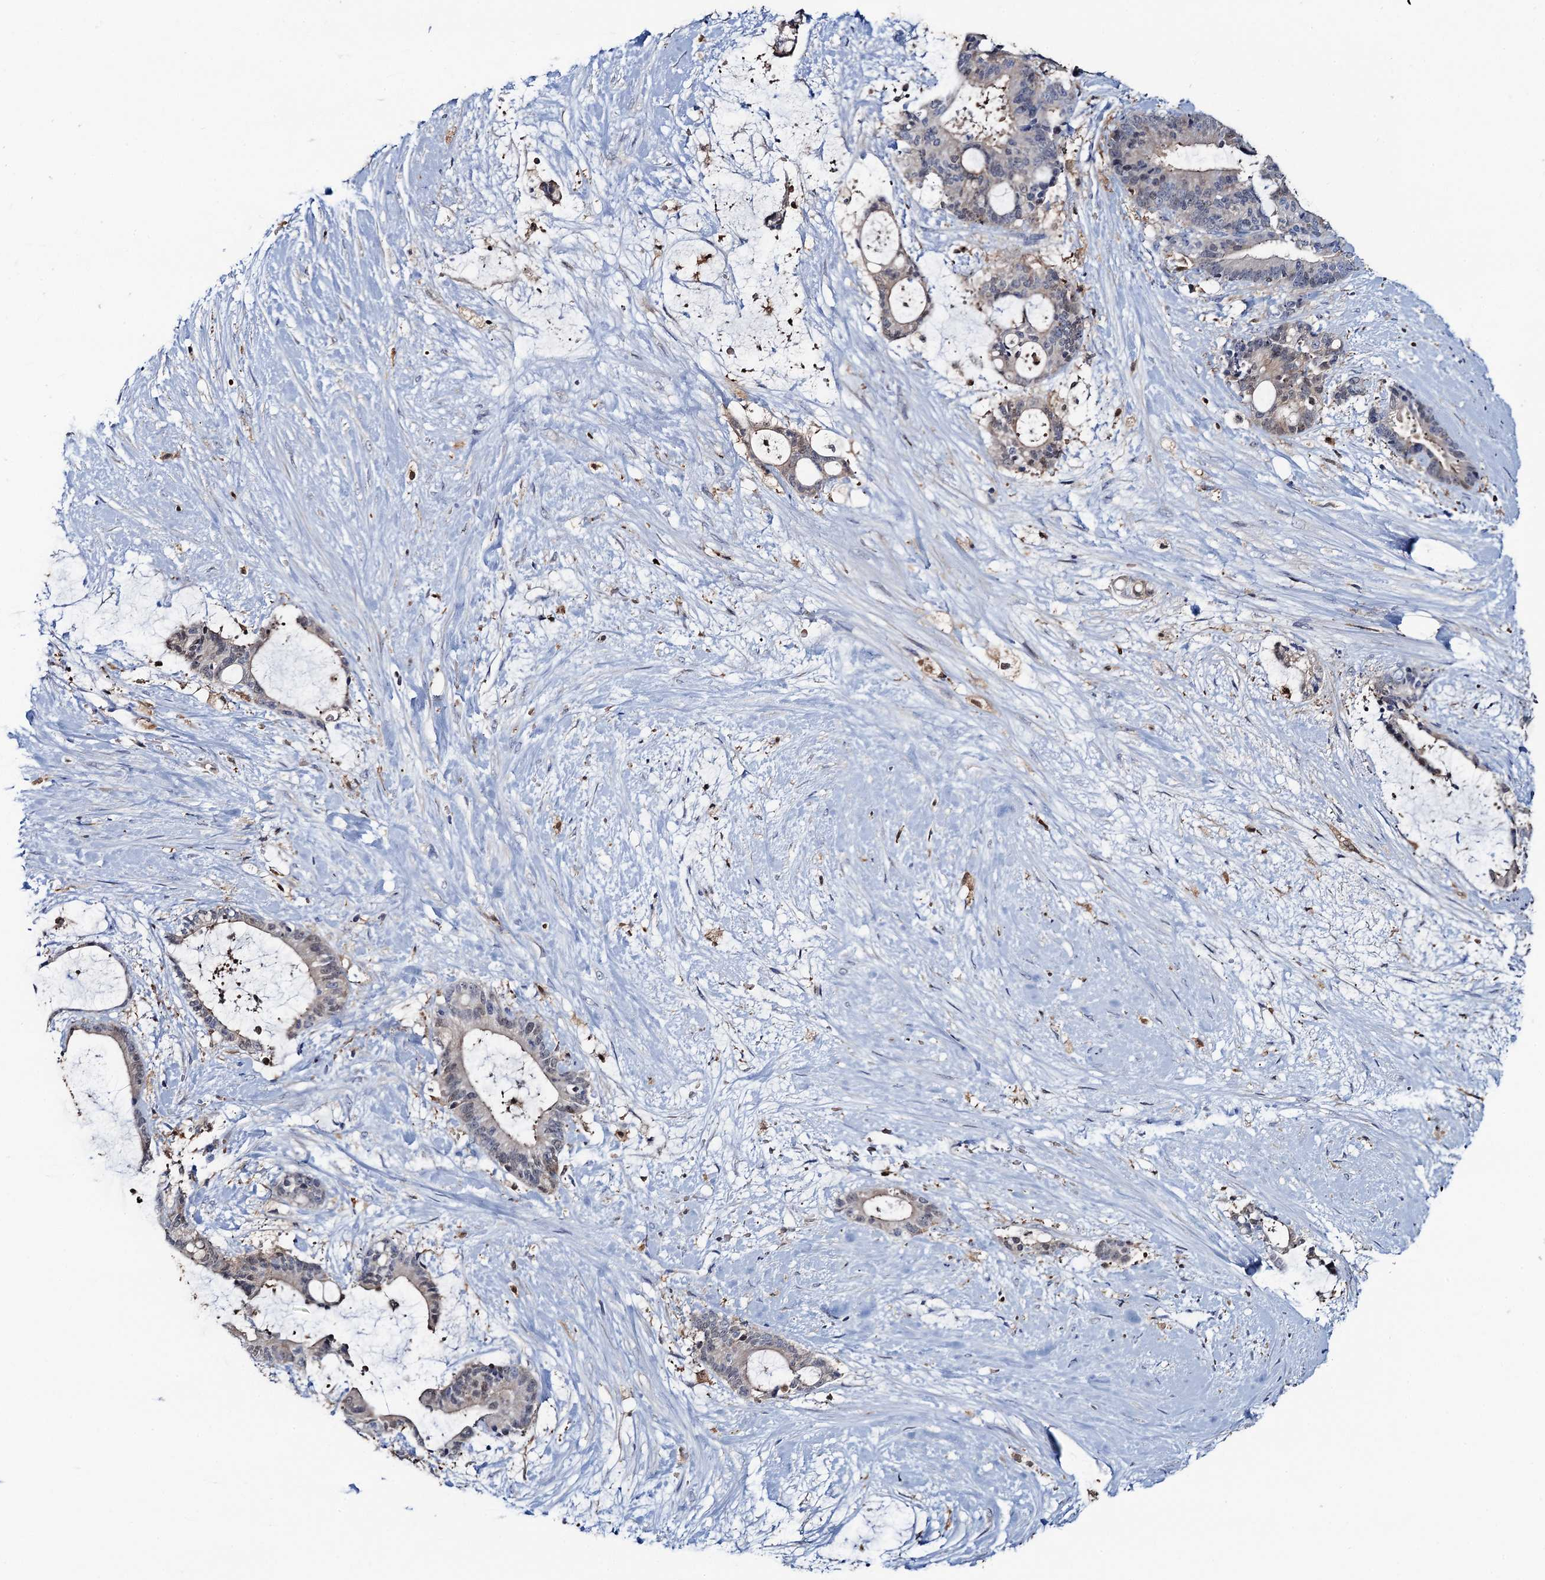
{"staining": {"intensity": "weak", "quantity": "<25%", "location": "nuclear"}, "tissue": "liver cancer", "cell_type": "Tumor cells", "image_type": "cancer", "snomed": [{"axis": "morphology", "description": "Normal tissue, NOS"}, {"axis": "morphology", "description": "Cholangiocarcinoma"}, {"axis": "topography", "description": "Liver"}, {"axis": "topography", "description": "Peripheral nerve tissue"}], "caption": "The immunohistochemistry (IHC) histopathology image has no significant expression in tumor cells of cholangiocarcinoma (liver) tissue.", "gene": "FAH", "patient": {"sex": "female", "age": 73}}